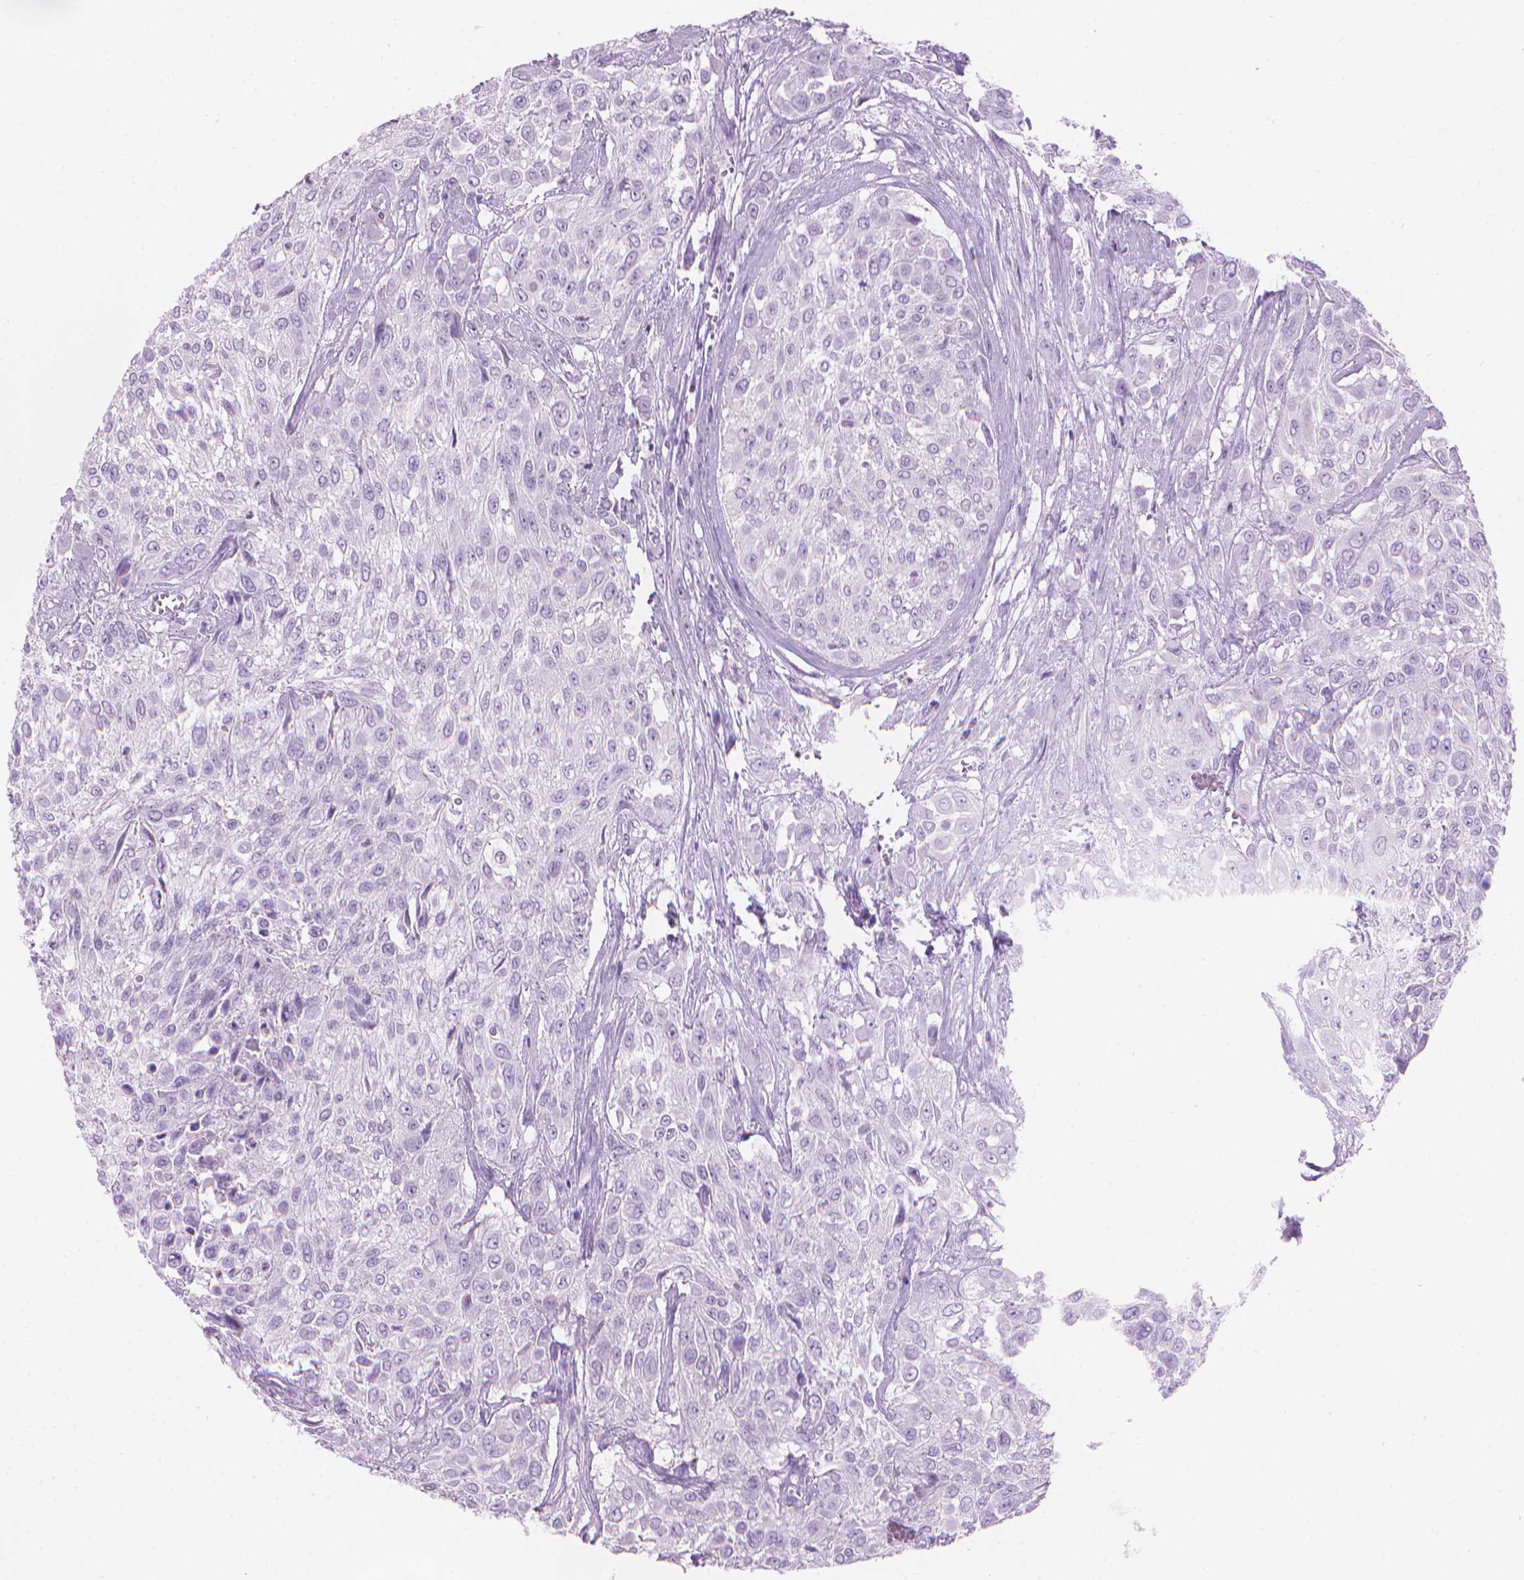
{"staining": {"intensity": "negative", "quantity": "none", "location": "none"}, "tissue": "urothelial cancer", "cell_type": "Tumor cells", "image_type": "cancer", "snomed": [{"axis": "morphology", "description": "Urothelial carcinoma, High grade"}, {"axis": "topography", "description": "Urinary bladder"}], "caption": "This is an immunohistochemistry micrograph of human urothelial cancer. There is no positivity in tumor cells.", "gene": "TTC29", "patient": {"sex": "male", "age": 57}}